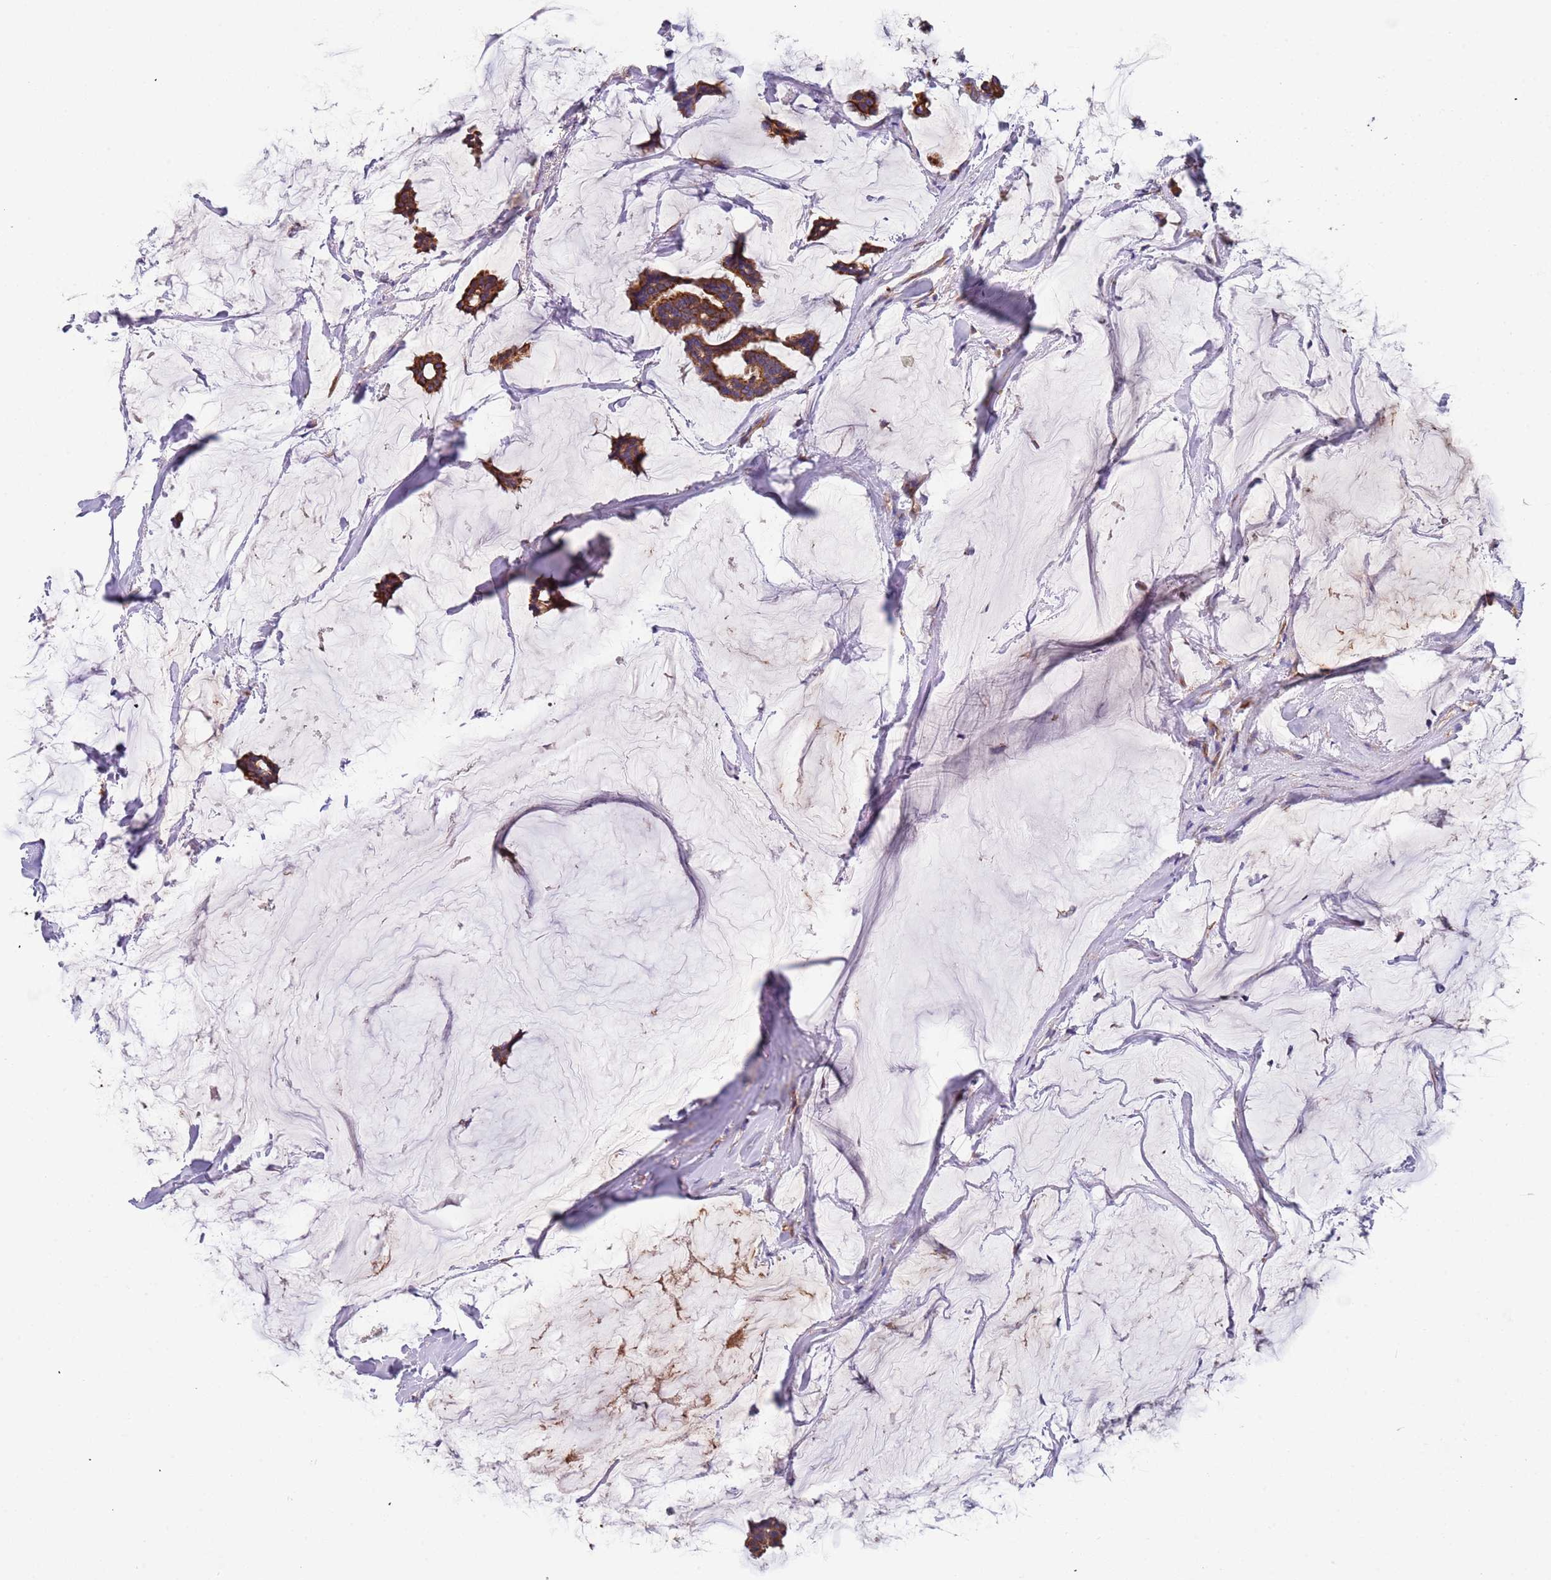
{"staining": {"intensity": "moderate", "quantity": ">75%", "location": "cytoplasmic/membranous"}, "tissue": "breast cancer", "cell_type": "Tumor cells", "image_type": "cancer", "snomed": [{"axis": "morphology", "description": "Duct carcinoma"}, {"axis": "topography", "description": "Breast"}], "caption": "Immunohistochemical staining of infiltrating ductal carcinoma (breast) exhibits moderate cytoplasmic/membranous protein positivity in approximately >75% of tumor cells.", "gene": "LAMB4", "patient": {"sex": "female", "age": 93}}